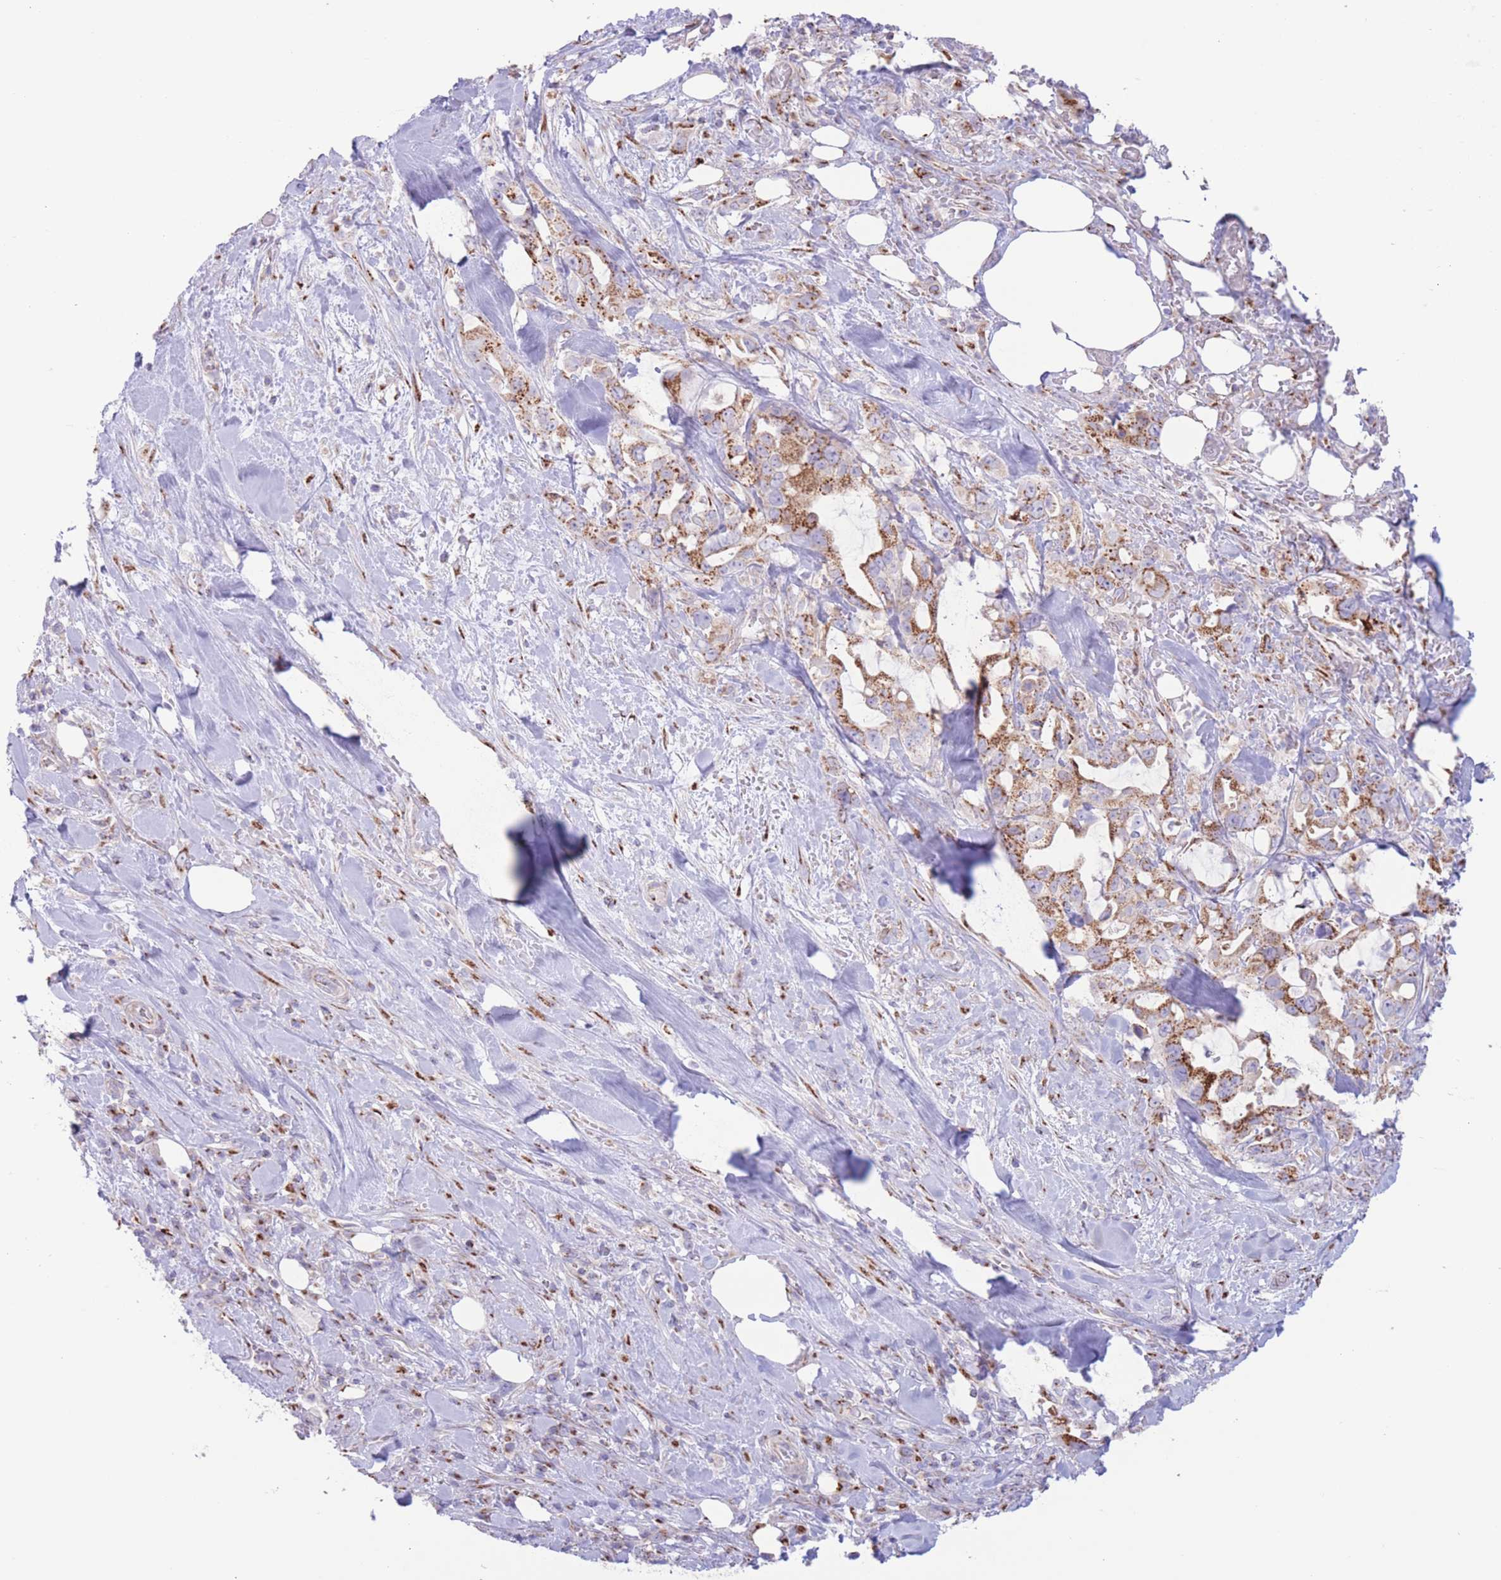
{"staining": {"intensity": "moderate", "quantity": ">75%", "location": "cytoplasmic/membranous"}, "tissue": "pancreatic cancer", "cell_type": "Tumor cells", "image_type": "cancer", "snomed": [{"axis": "morphology", "description": "Adenocarcinoma, NOS"}, {"axis": "topography", "description": "Pancreas"}], "caption": "This is an image of immunohistochemistry staining of pancreatic cancer, which shows moderate expression in the cytoplasmic/membranous of tumor cells.", "gene": "MPND", "patient": {"sex": "female", "age": 61}}